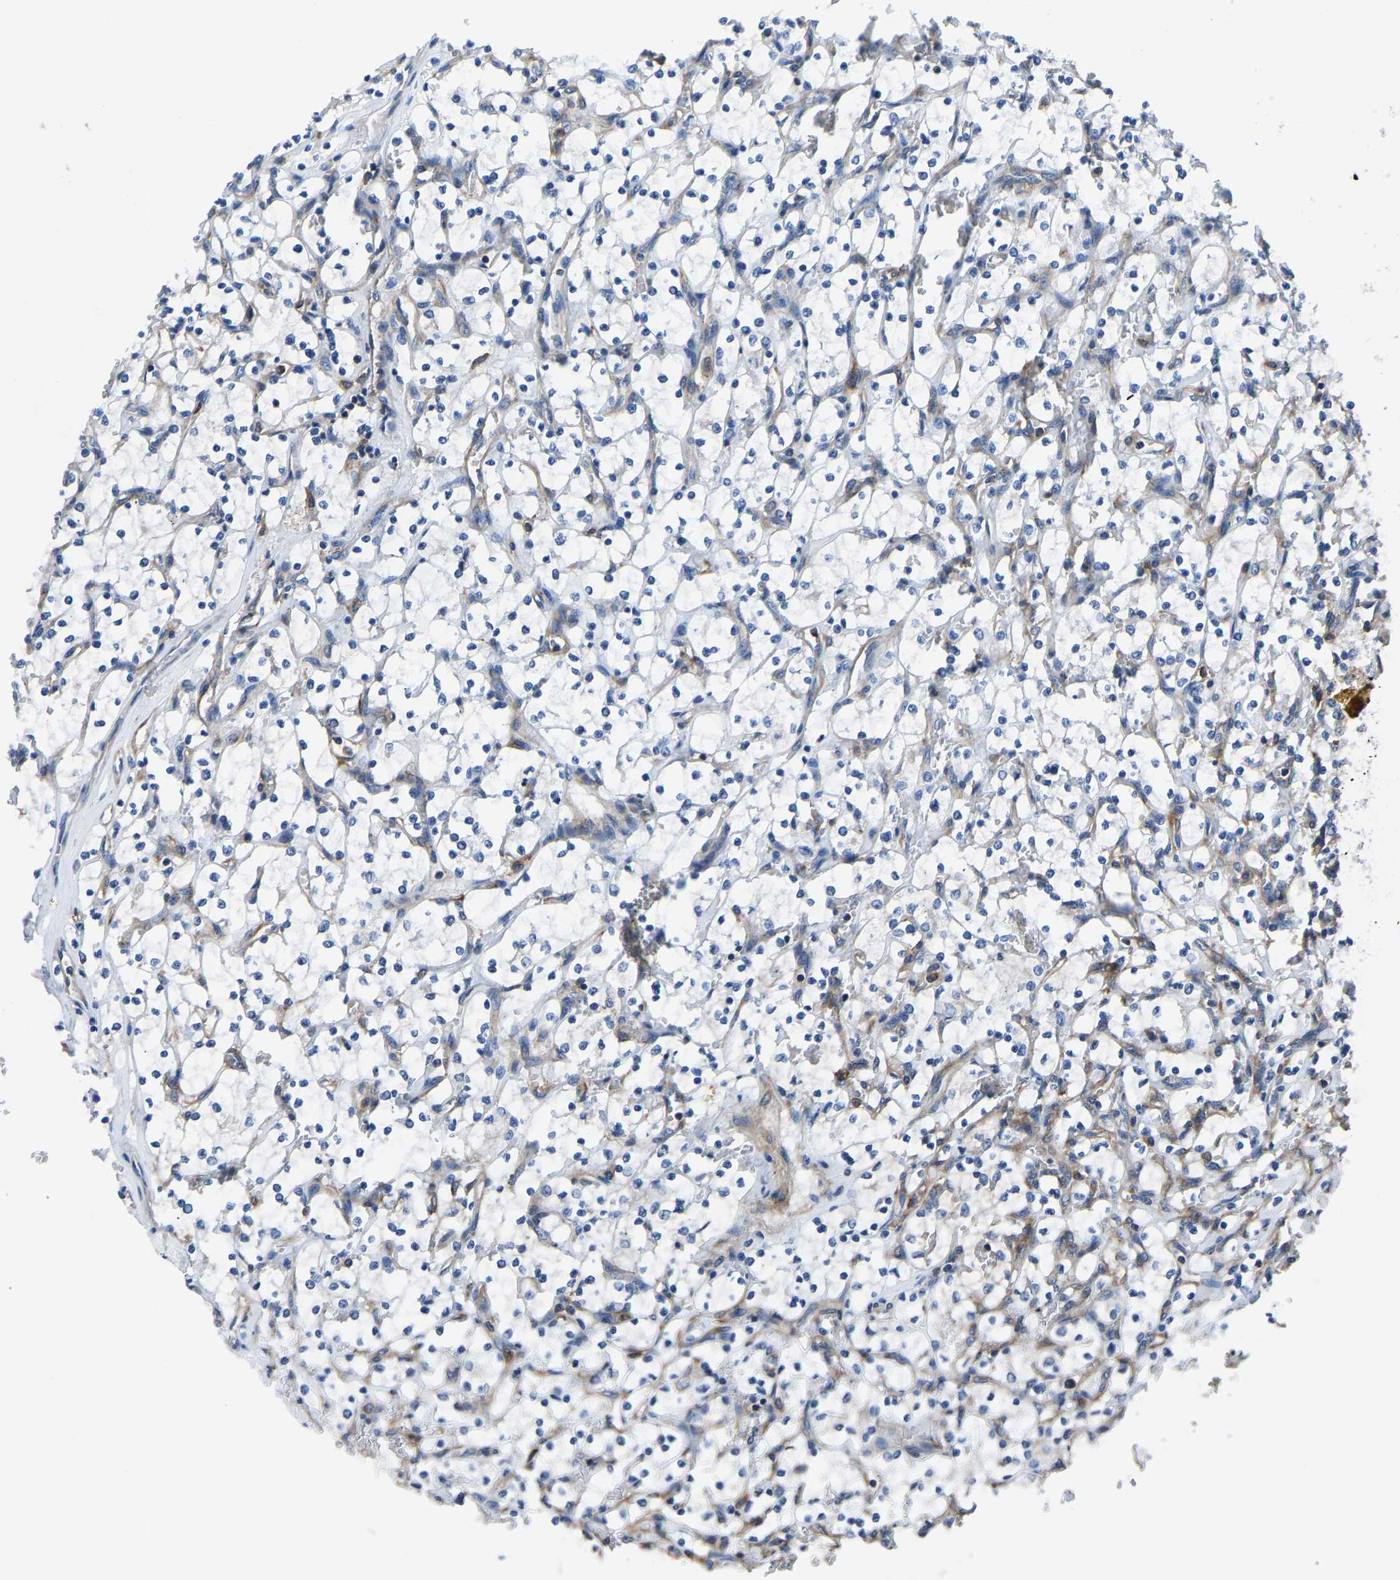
{"staining": {"intensity": "negative", "quantity": "none", "location": "none"}, "tissue": "renal cancer", "cell_type": "Tumor cells", "image_type": "cancer", "snomed": [{"axis": "morphology", "description": "Adenocarcinoma, NOS"}, {"axis": "topography", "description": "Kidney"}], "caption": "Renal cancer was stained to show a protein in brown. There is no significant staining in tumor cells.", "gene": "PRKAR1A", "patient": {"sex": "female", "age": 69}}